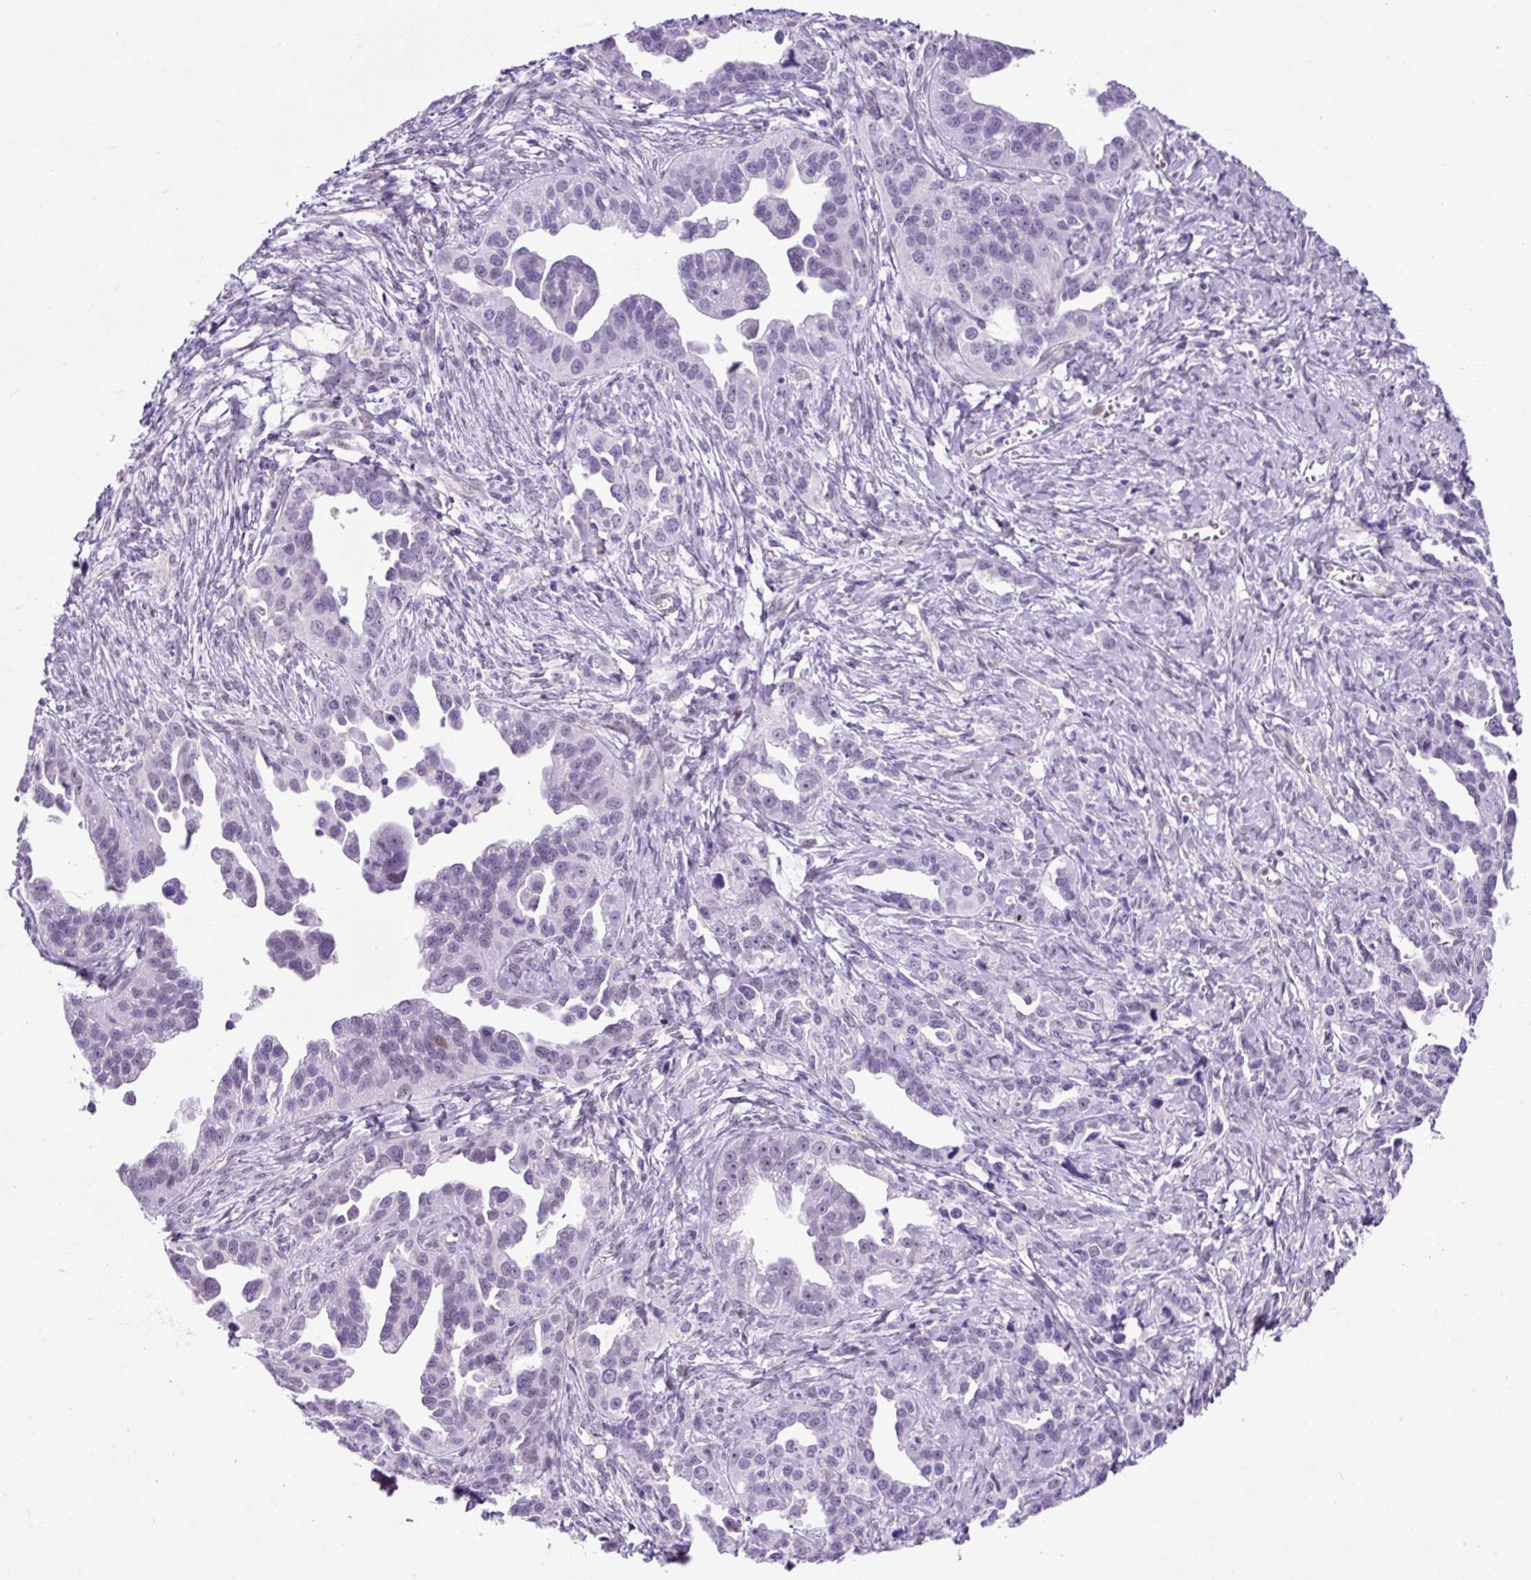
{"staining": {"intensity": "negative", "quantity": "none", "location": "none"}, "tissue": "ovarian cancer", "cell_type": "Tumor cells", "image_type": "cancer", "snomed": [{"axis": "morphology", "description": "Cystadenocarcinoma, serous, NOS"}, {"axis": "topography", "description": "Ovary"}], "caption": "The photomicrograph exhibits no significant expression in tumor cells of ovarian cancer.", "gene": "KRT12", "patient": {"sex": "female", "age": 75}}